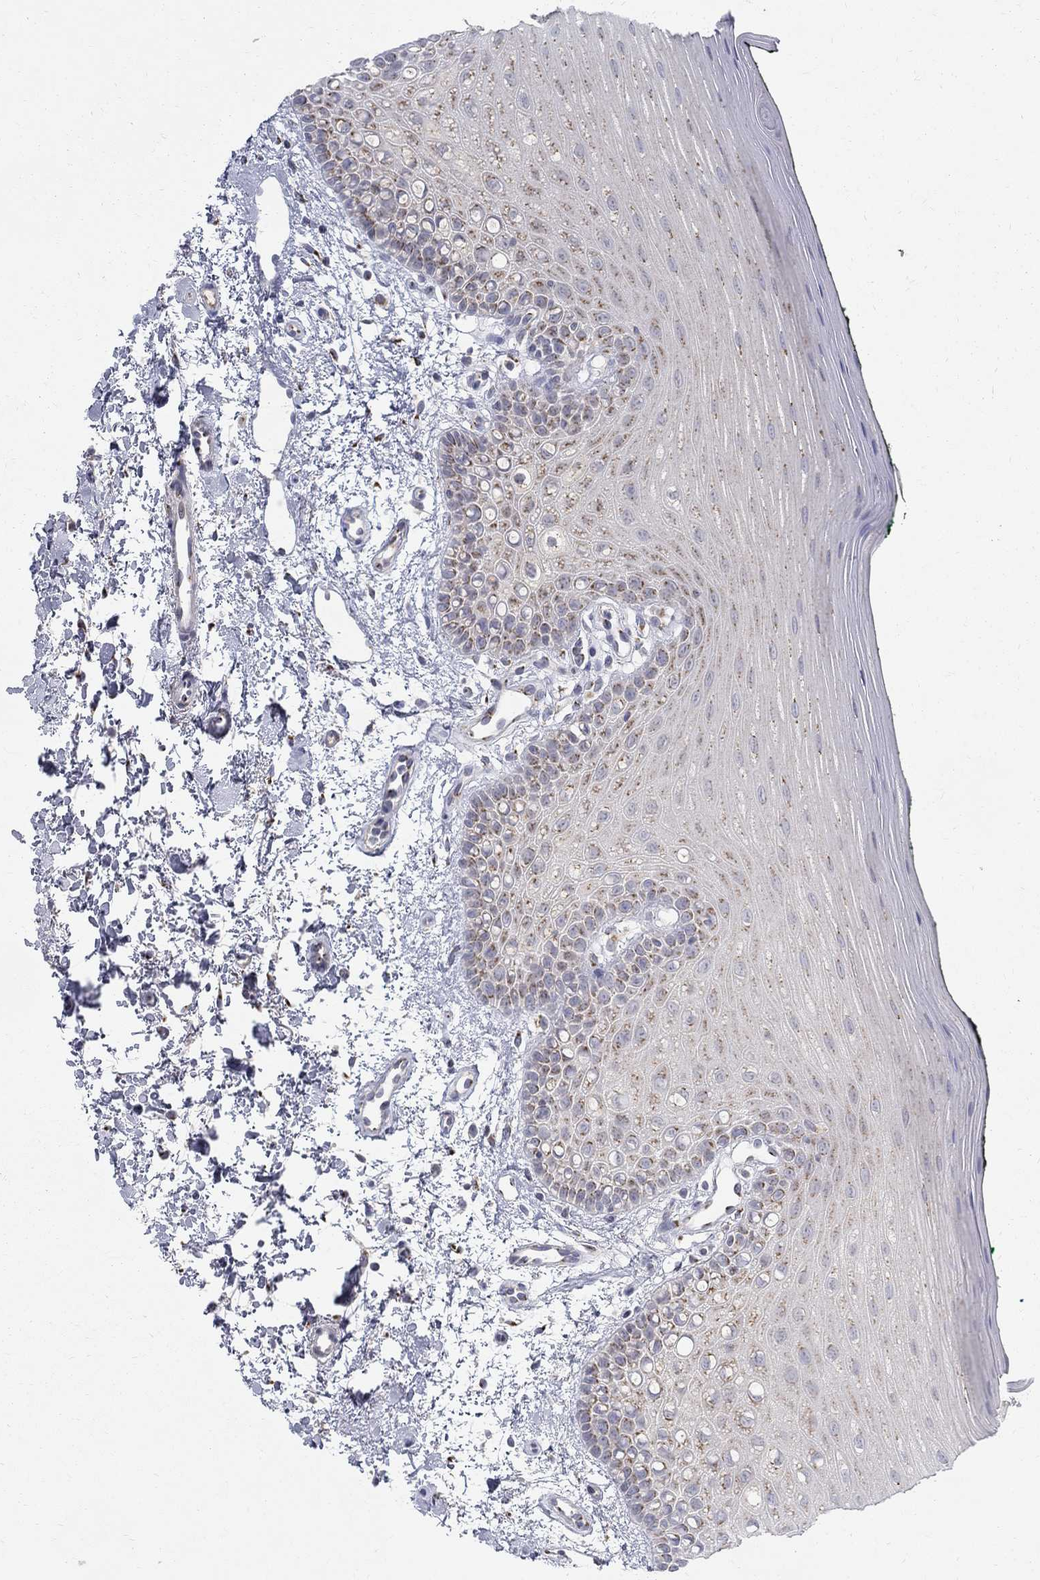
{"staining": {"intensity": "moderate", "quantity": "<25%", "location": "cytoplasmic/membranous"}, "tissue": "oral mucosa", "cell_type": "Squamous epithelial cells", "image_type": "normal", "snomed": [{"axis": "morphology", "description": "Normal tissue, NOS"}, {"axis": "topography", "description": "Oral tissue"}], "caption": "A low amount of moderate cytoplasmic/membranous positivity is appreciated in about <25% of squamous epithelial cells in normal oral mucosa.", "gene": "PANK3", "patient": {"sex": "female", "age": 78}}